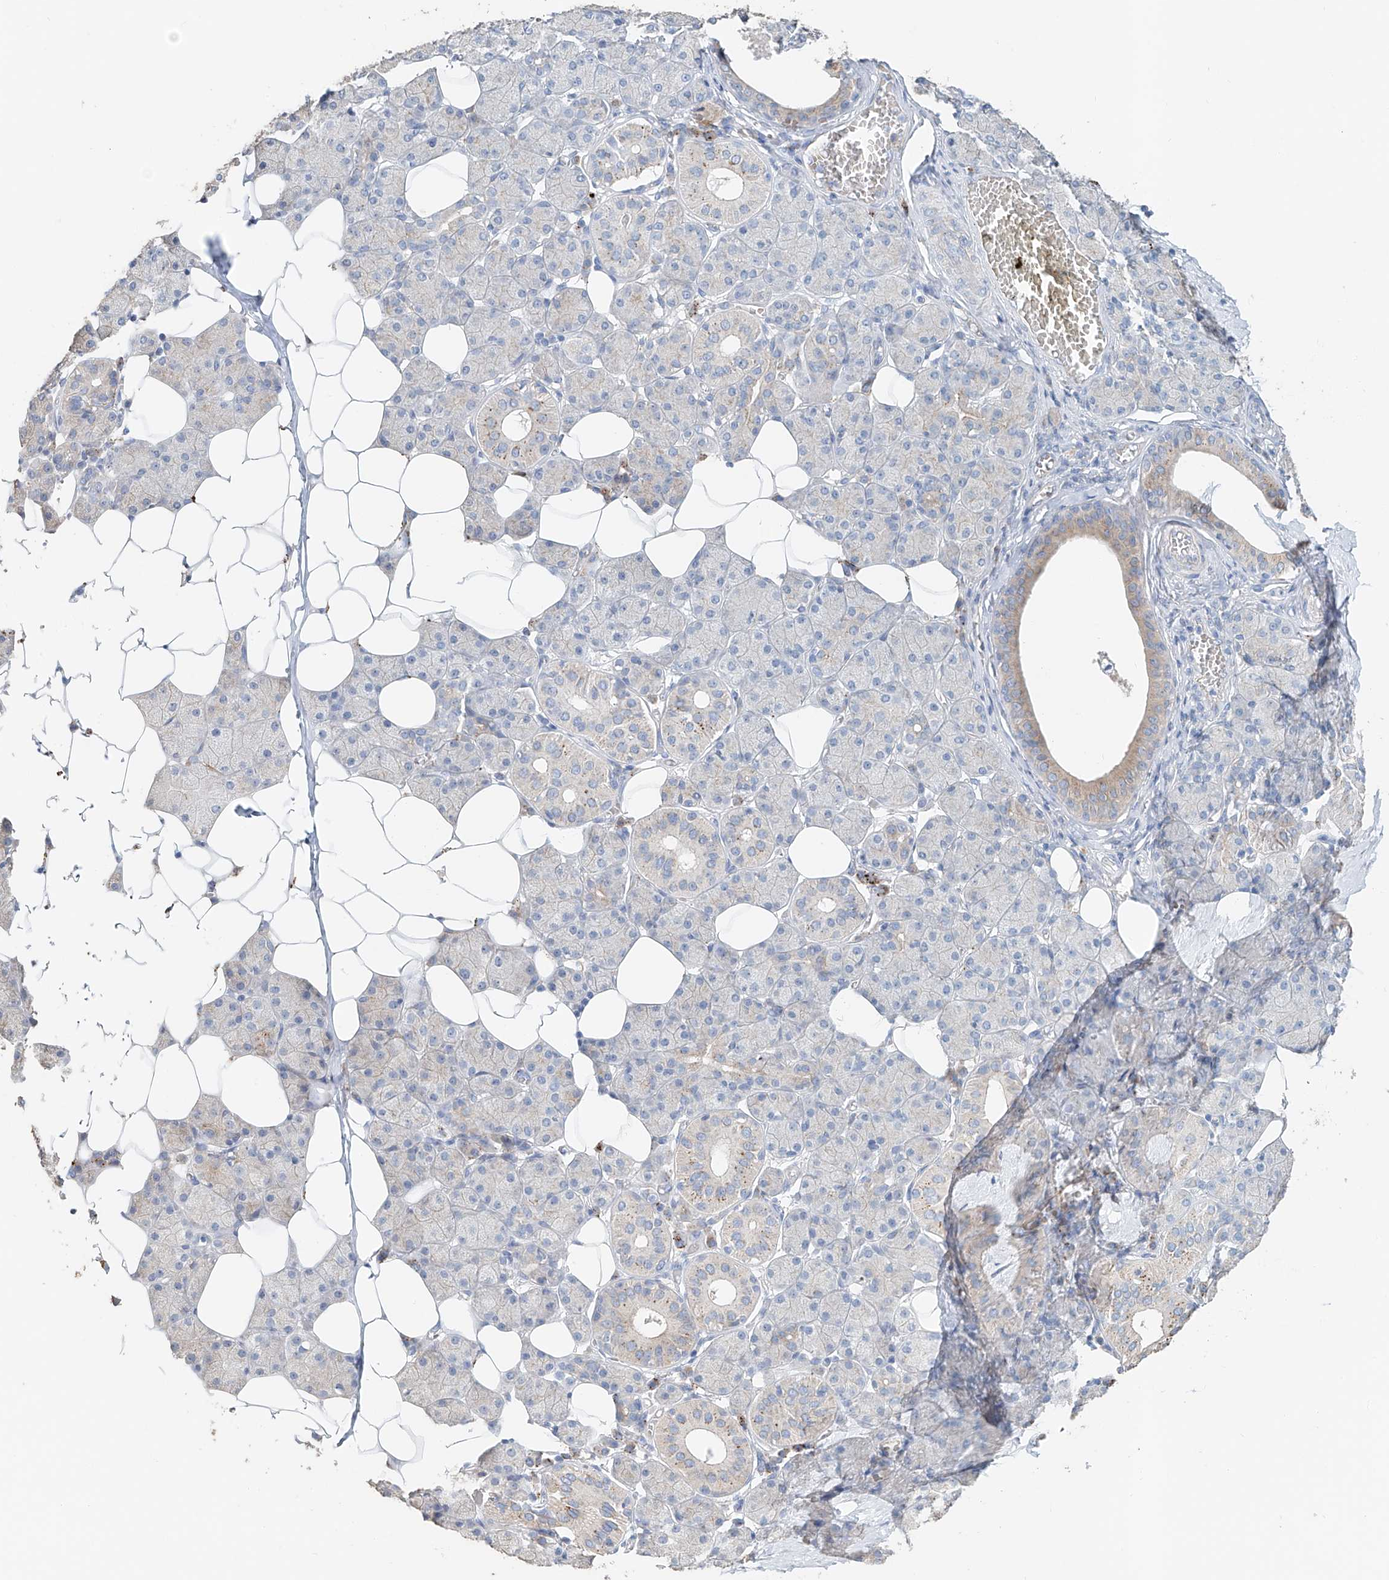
{"staining": {"intensity": "moderate", "quantity": "<25%", "location": "cytoplasmic/membranous"}, "tissue": "salivary gland", "cell_type": "Glandular cells", "image_type": "normal", "snomed": [{"axis": "morphology", "description": "Normal tissue, NOS"}, {"axis": "topography", "description": "Salivary gland"}], "caption": "Benign salivary gland demonstrates moderate cytoplasmic/membranous positivity in about <25% of glandular cells, visualized by immunohistochemistry. The staining was performed using DAB to visualize the protein expression in brown, while the nuclei were stained in blue with hematoxylin (Magnification: 20x).", "gene": "TRIM47", "patient": {"sex": "female", "age": 33}}